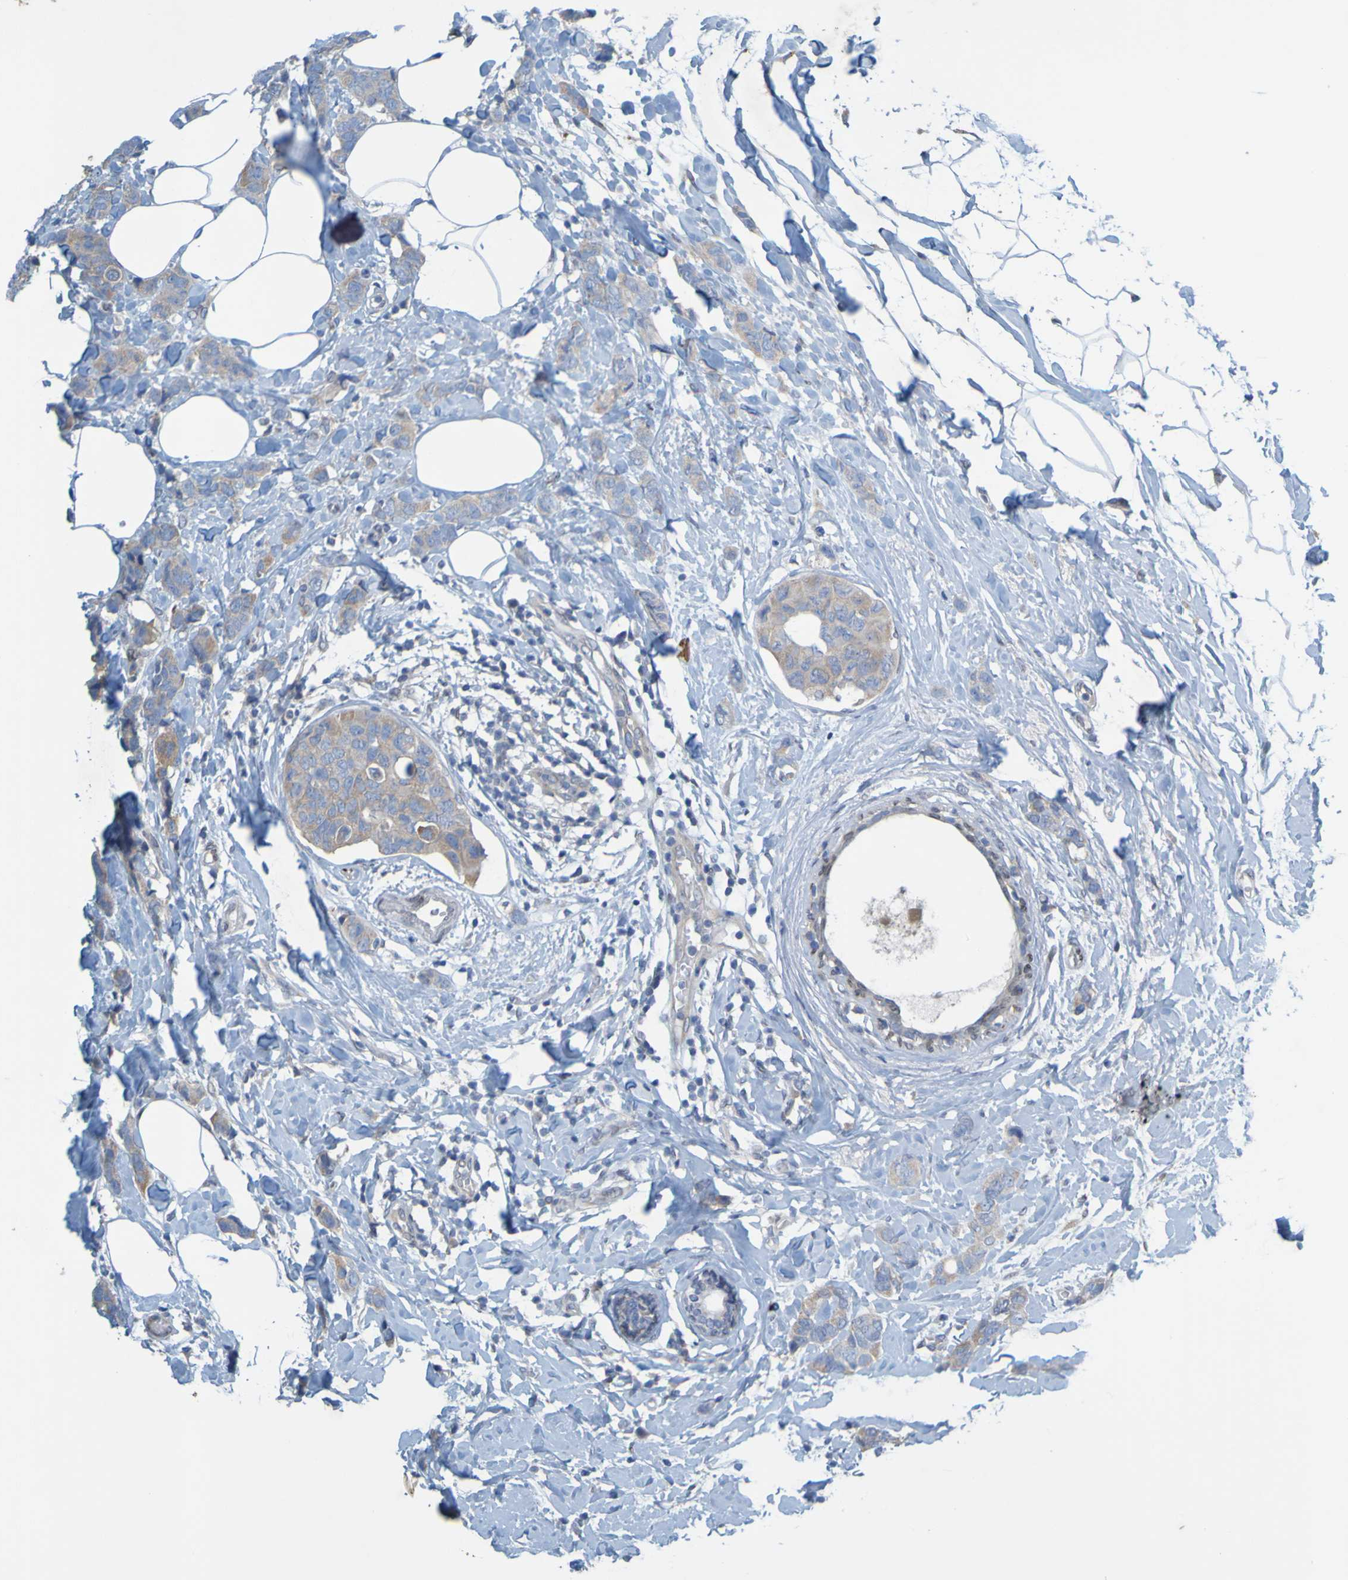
{"staining": {"intensity": "weak", "quantity": ">75%", "location": "cytoplasmic/membranous"}, "tissue": "breast cancer", "cell_type": "Tumor cells", "image_type": "cancer", "snomed": [{"axis": "morphology", "description": "Normal tissue, NOS"}, {"axis": "morphology", "description": "Duct carcinoma"}, {"axis": "topography", "description": "Breast"}], "caption": "Breast cancer (infiltrating ductal carcinoma) was stained to show a protein in brown. There is low levels of weak cytoplasmic/membranous staining in approximately >75% of tumor cells. The staining was performed using DAB (3,3'-diaminobenzidine), with brown indicating positive protein expression. Nuclei are stained blue with hematoxylin.", "gene": "MAG", "patient": {"sex": "female", "age": 50}}